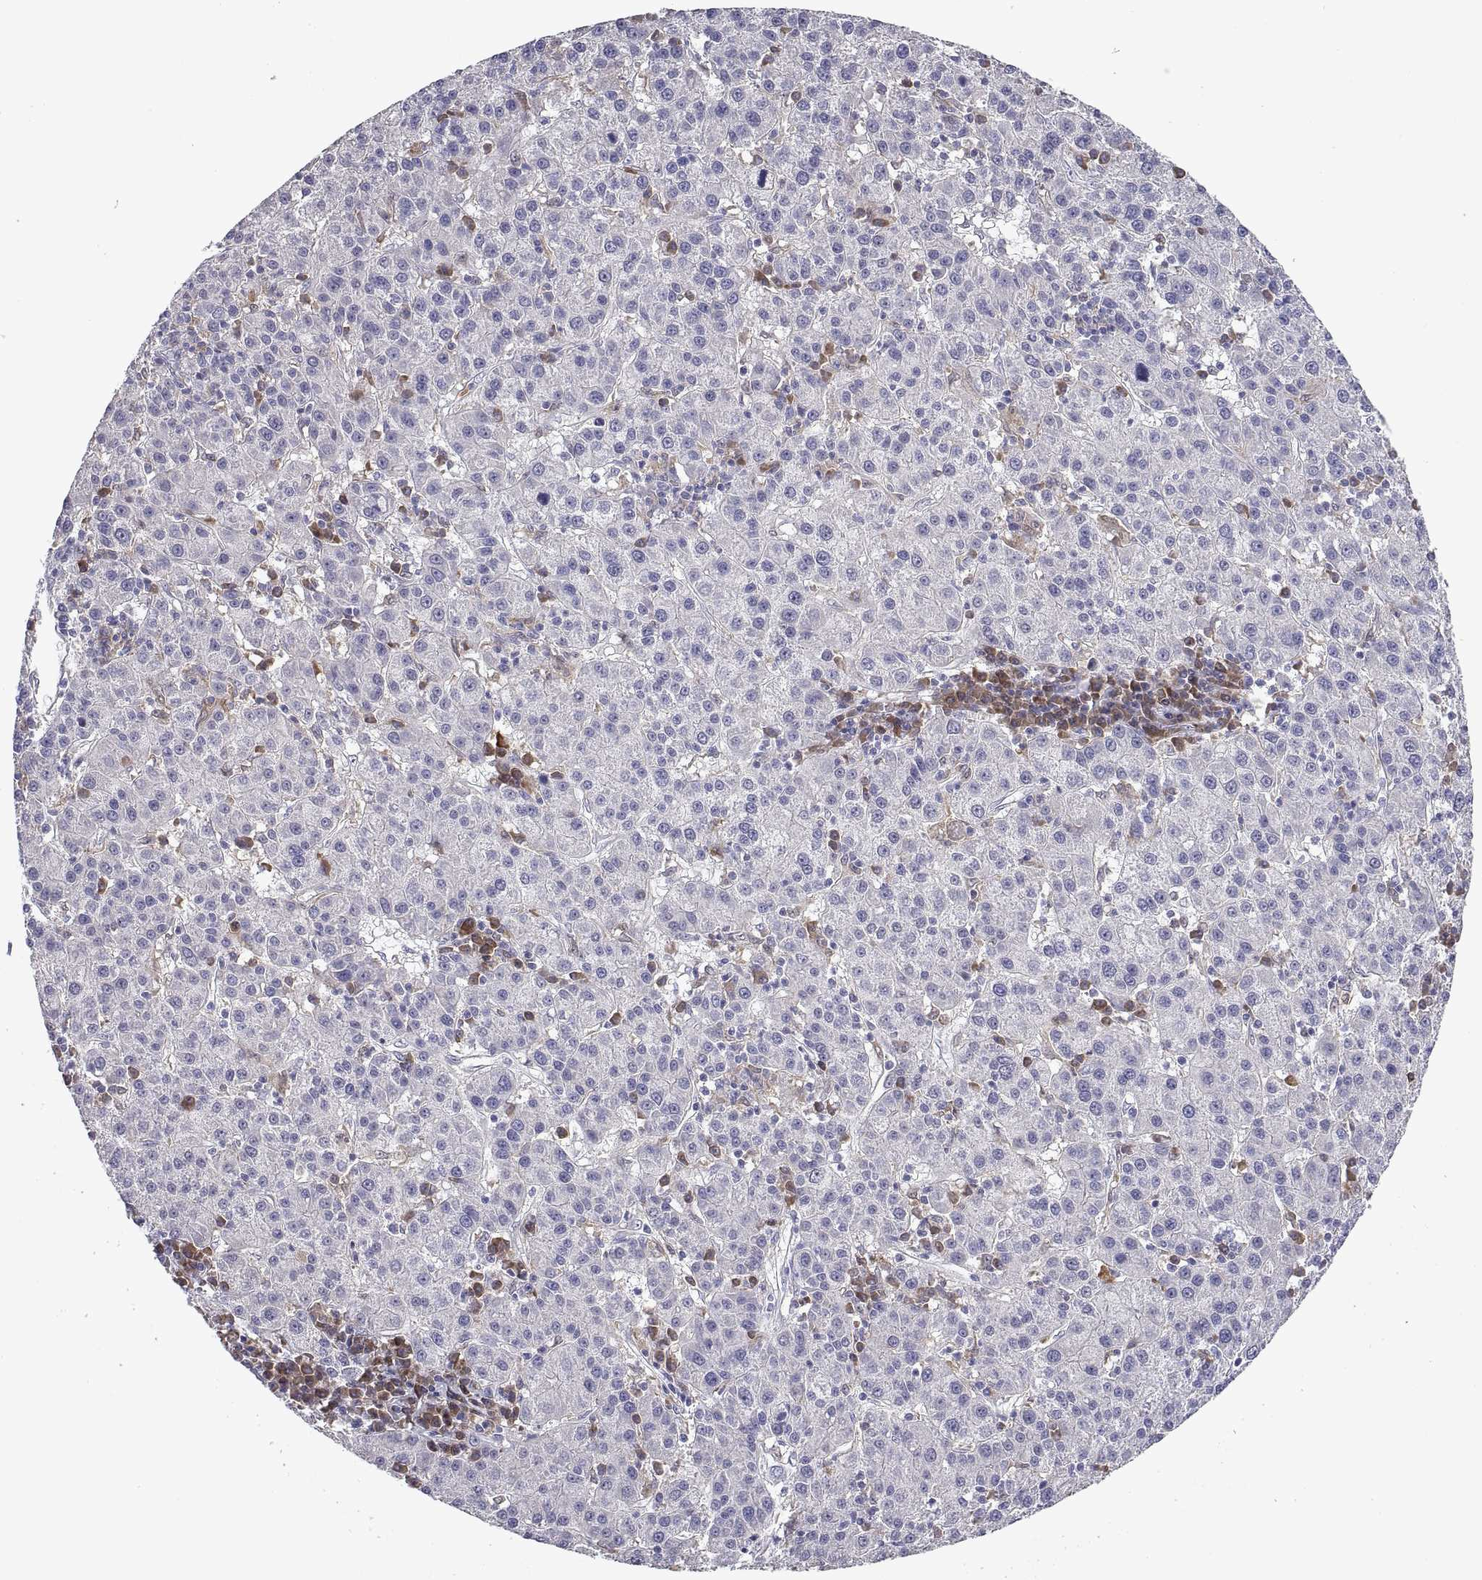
{"staining": {"intensity": "negative", "quantity": "none", "location": "none"}, "tissue": "liver cancer", "cell_type": "Tumor cells", "image_type": "cancer", "snomed": [{"axis": "morphology", "description": "Carcinoma, Hepatocellular, NOS"}, {"axis": "topography", "description": "Liver"}], "caption": "There is no significant staining in tumor cells of hepatocellular carcinoma (liver). (DAB (3,3'-diaminobenzidine) IHC visualized using brightfield microscopy, high magnification).", "gene": "DOK3", "patient": {"sex": "female", "age": 60}}